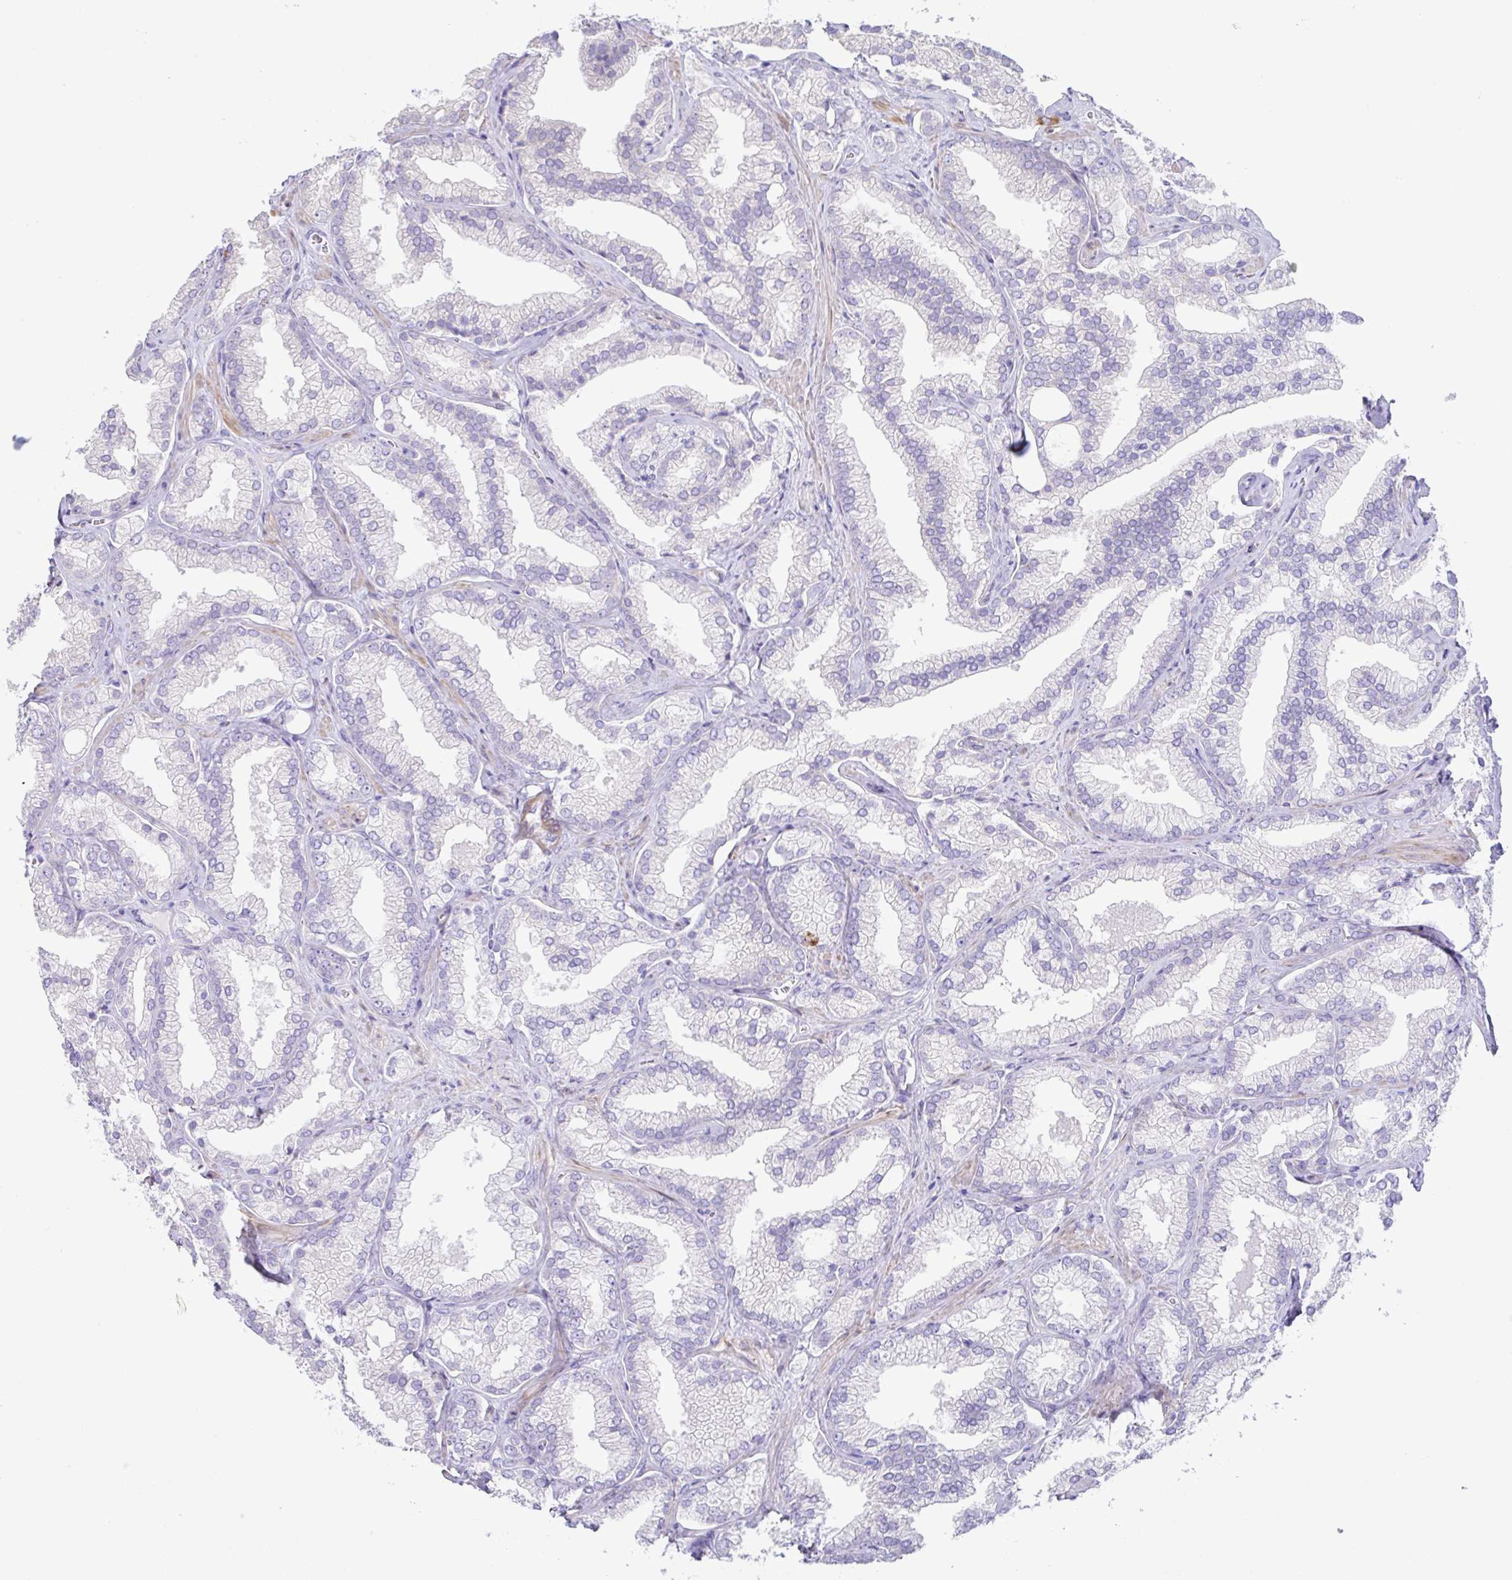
{"staining": {"intensity": "negative", "quantity": "none", "location": "none"}, "tissue": "prostate cancer", "cell_type": "Tumor cells", "image_type": "cancer", "snomed": [{"axis": "morphology", "description": "Adenocarcinoma, High grade"}, {"axis": "topography", "description": "Prostate"}], "caption": "Adenocarcinoma (high-grade) (prostate) was stained to show a protein in brown. There is no significant positivity in tumor cells. (DAB immunohistochemistry, high magnification).", "gene": "MED11", "patient": {"sex": "male", "age": 68}}